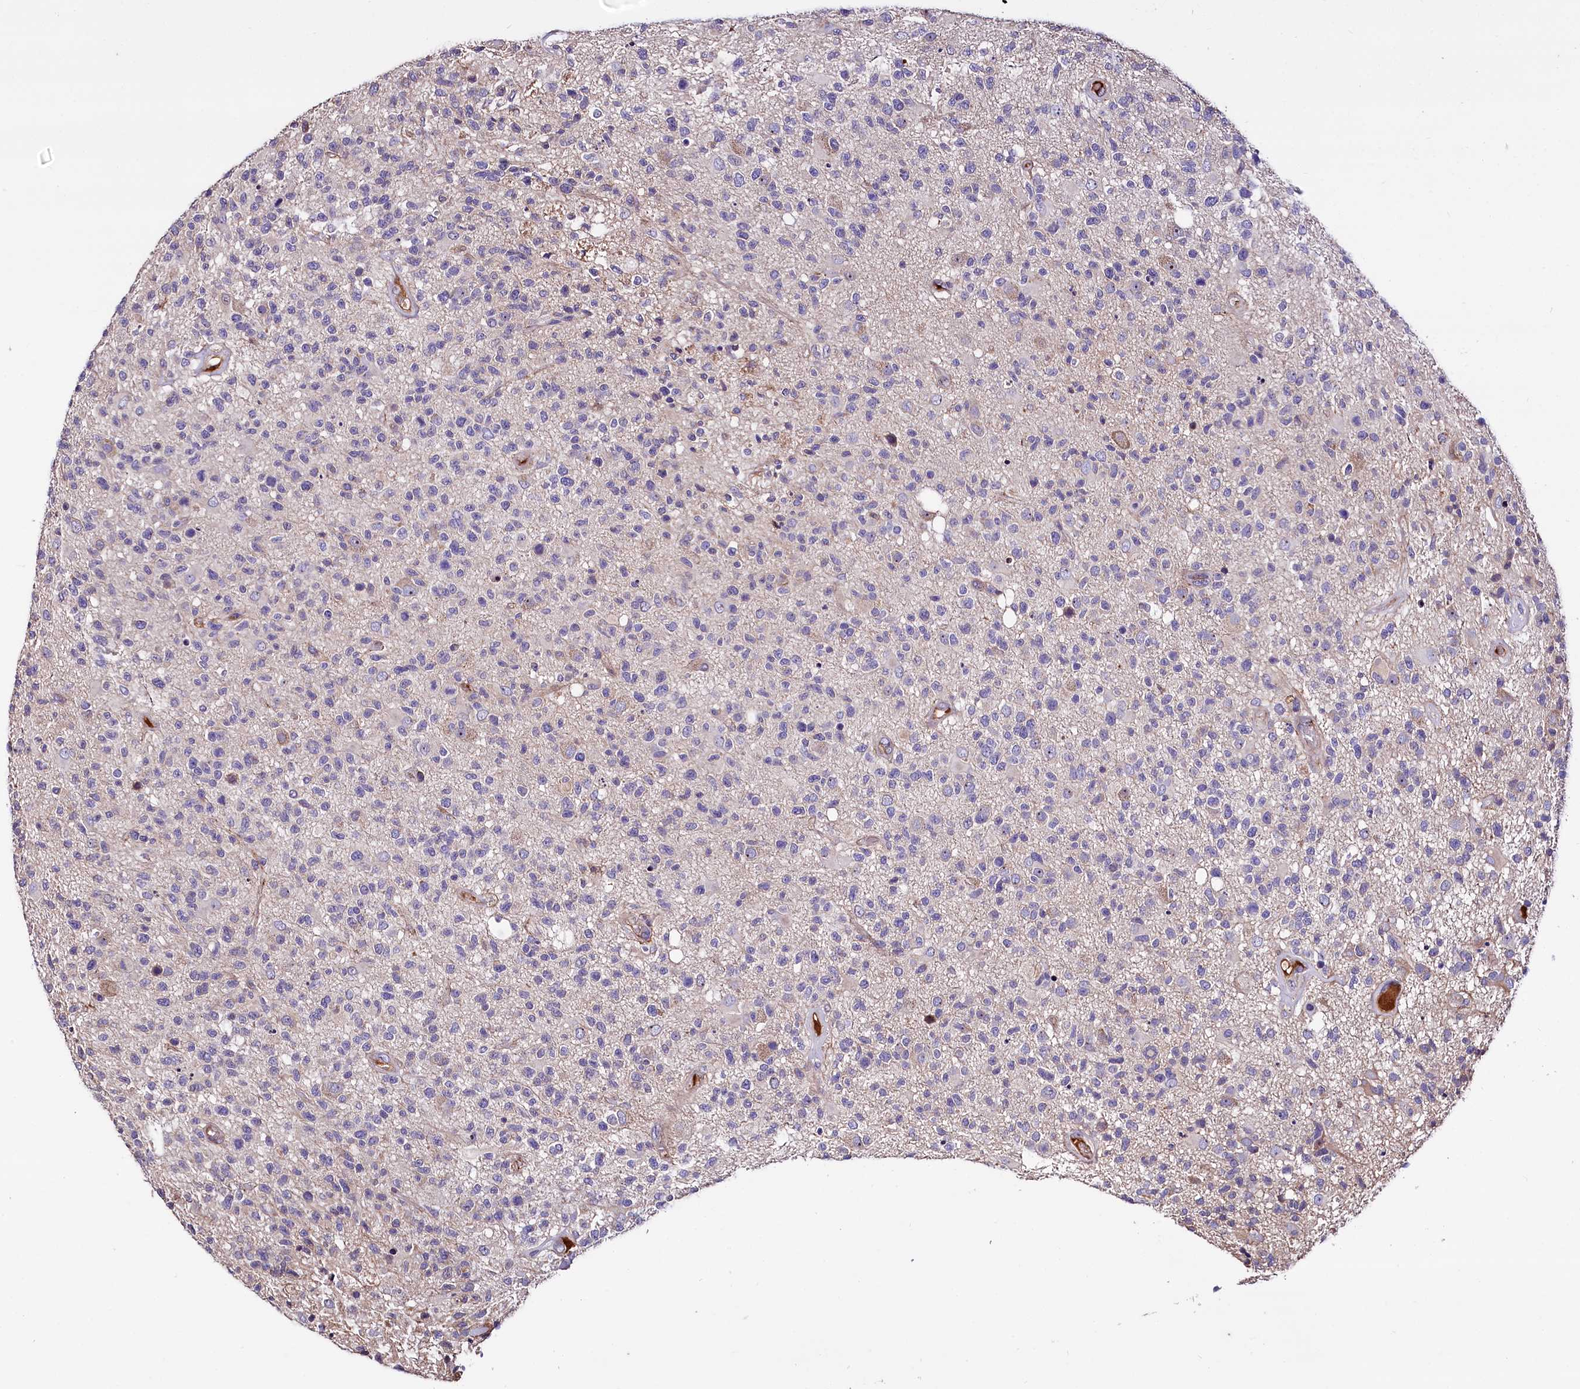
{"staining": {"intensity": "negative", "quantity": "none", "location": "none"}, "tissue": "glioma", "cell_type": "Tumor cells", "image_type": "cancer", "snomed": [{"axis": "morphology", "description": "Glioma, malignant, High grade"}, {"axis": "morphology", "description": "Glioblastoma, NOS"}, {"axis": "topography", "description": "Brain"}], "caption": "DAB (3,3'-diaminobenzidine) immunohistochemical staining of glioblastoma displays no significant positivity in tumor cells.", "gene": "RPUSD3", "patient": {"sex": "male", "age": 60}}